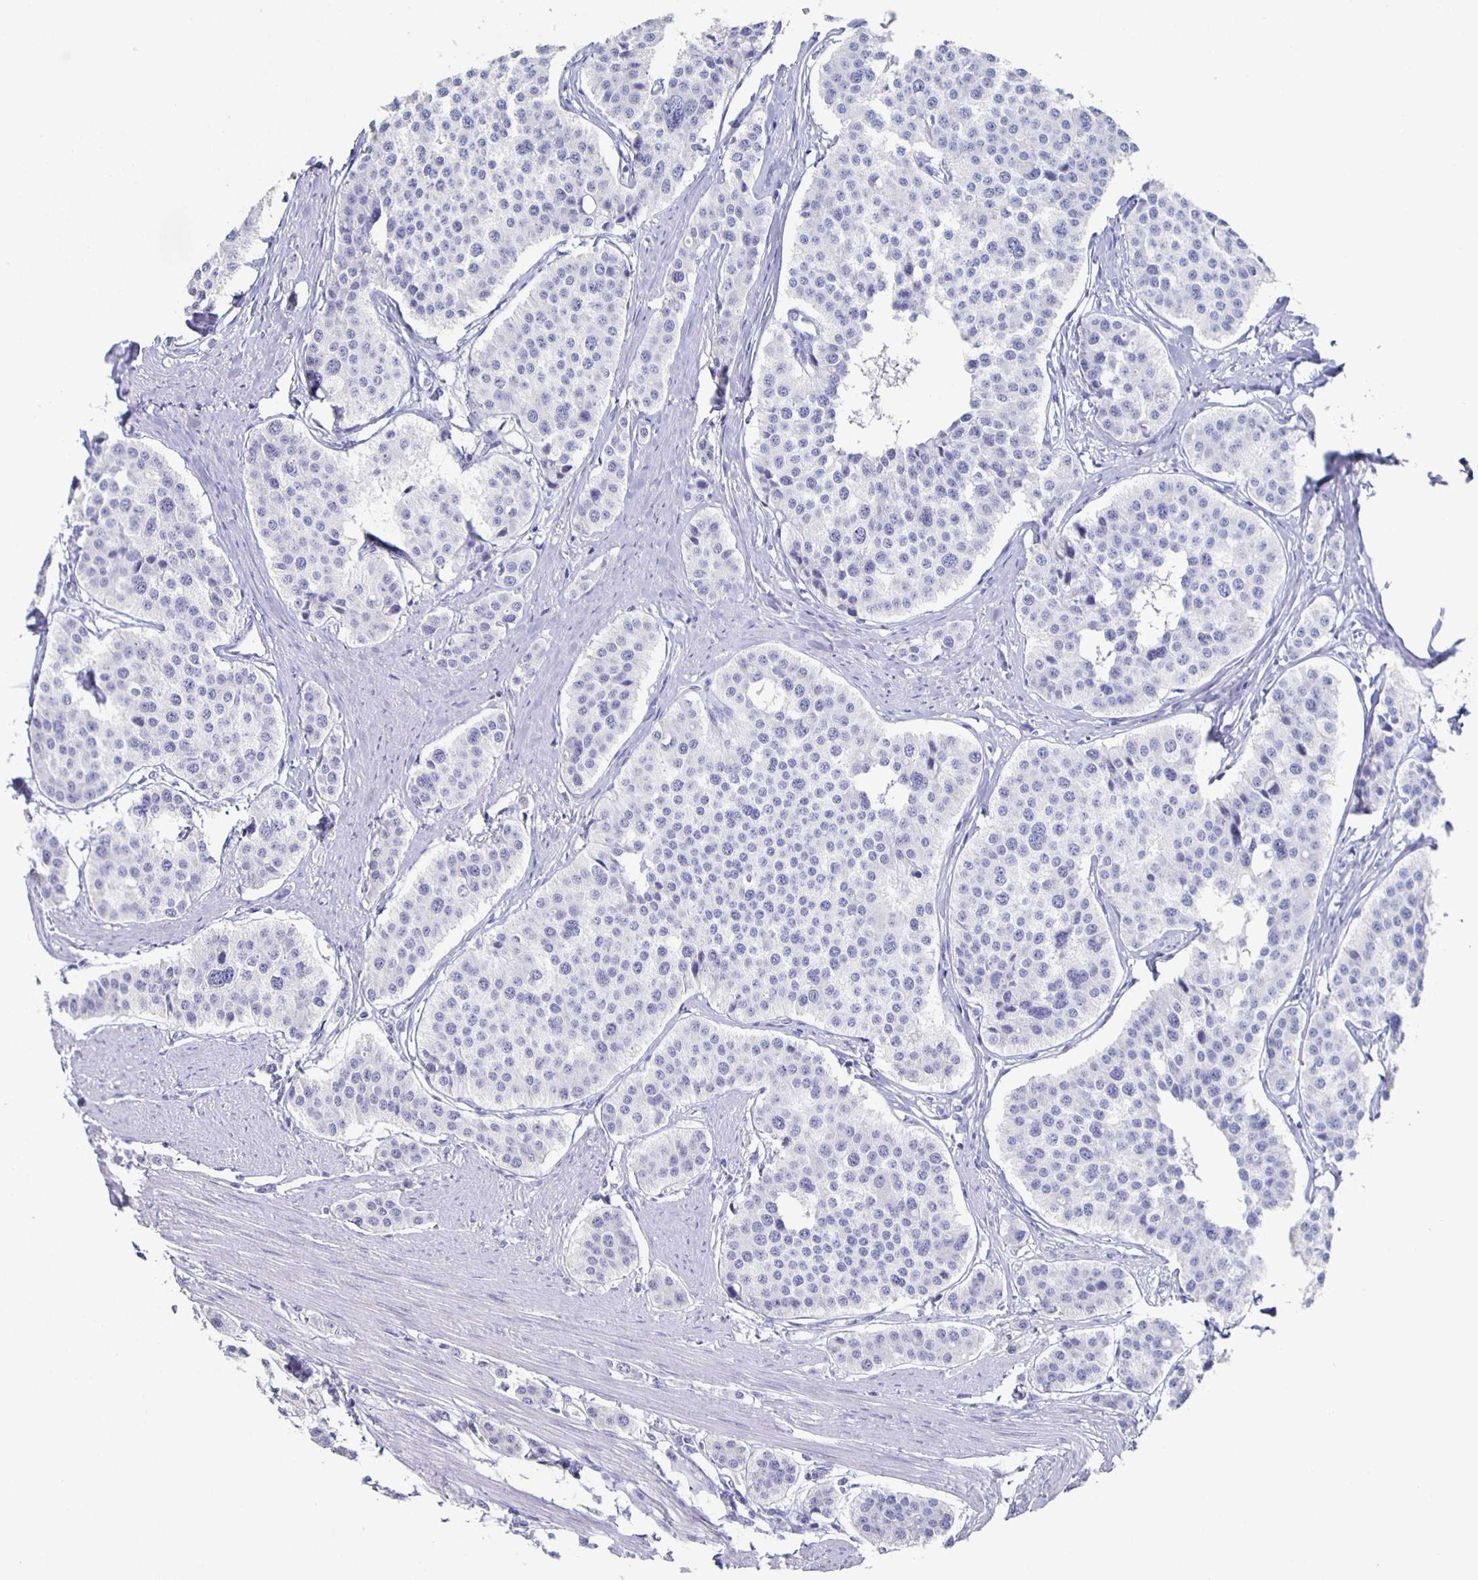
{"staining": {"intensity": "negative", "quantity": "none", "location": "none"}, "tissue": "carcinoid", "cell_type": "Tumor cells", "image_type": "cancer", "snomed": [{"axis": "morphology", "description": "Carcinoid, malignant, NOS"}, {"axis": "topography", "description": "Small intestine"}], "caption": "The photomicrograph shows no significant staining in tumor cells of malignant carcinoid.", "gene": "FGA", "patient": {"sex": "male", "age": 60}}